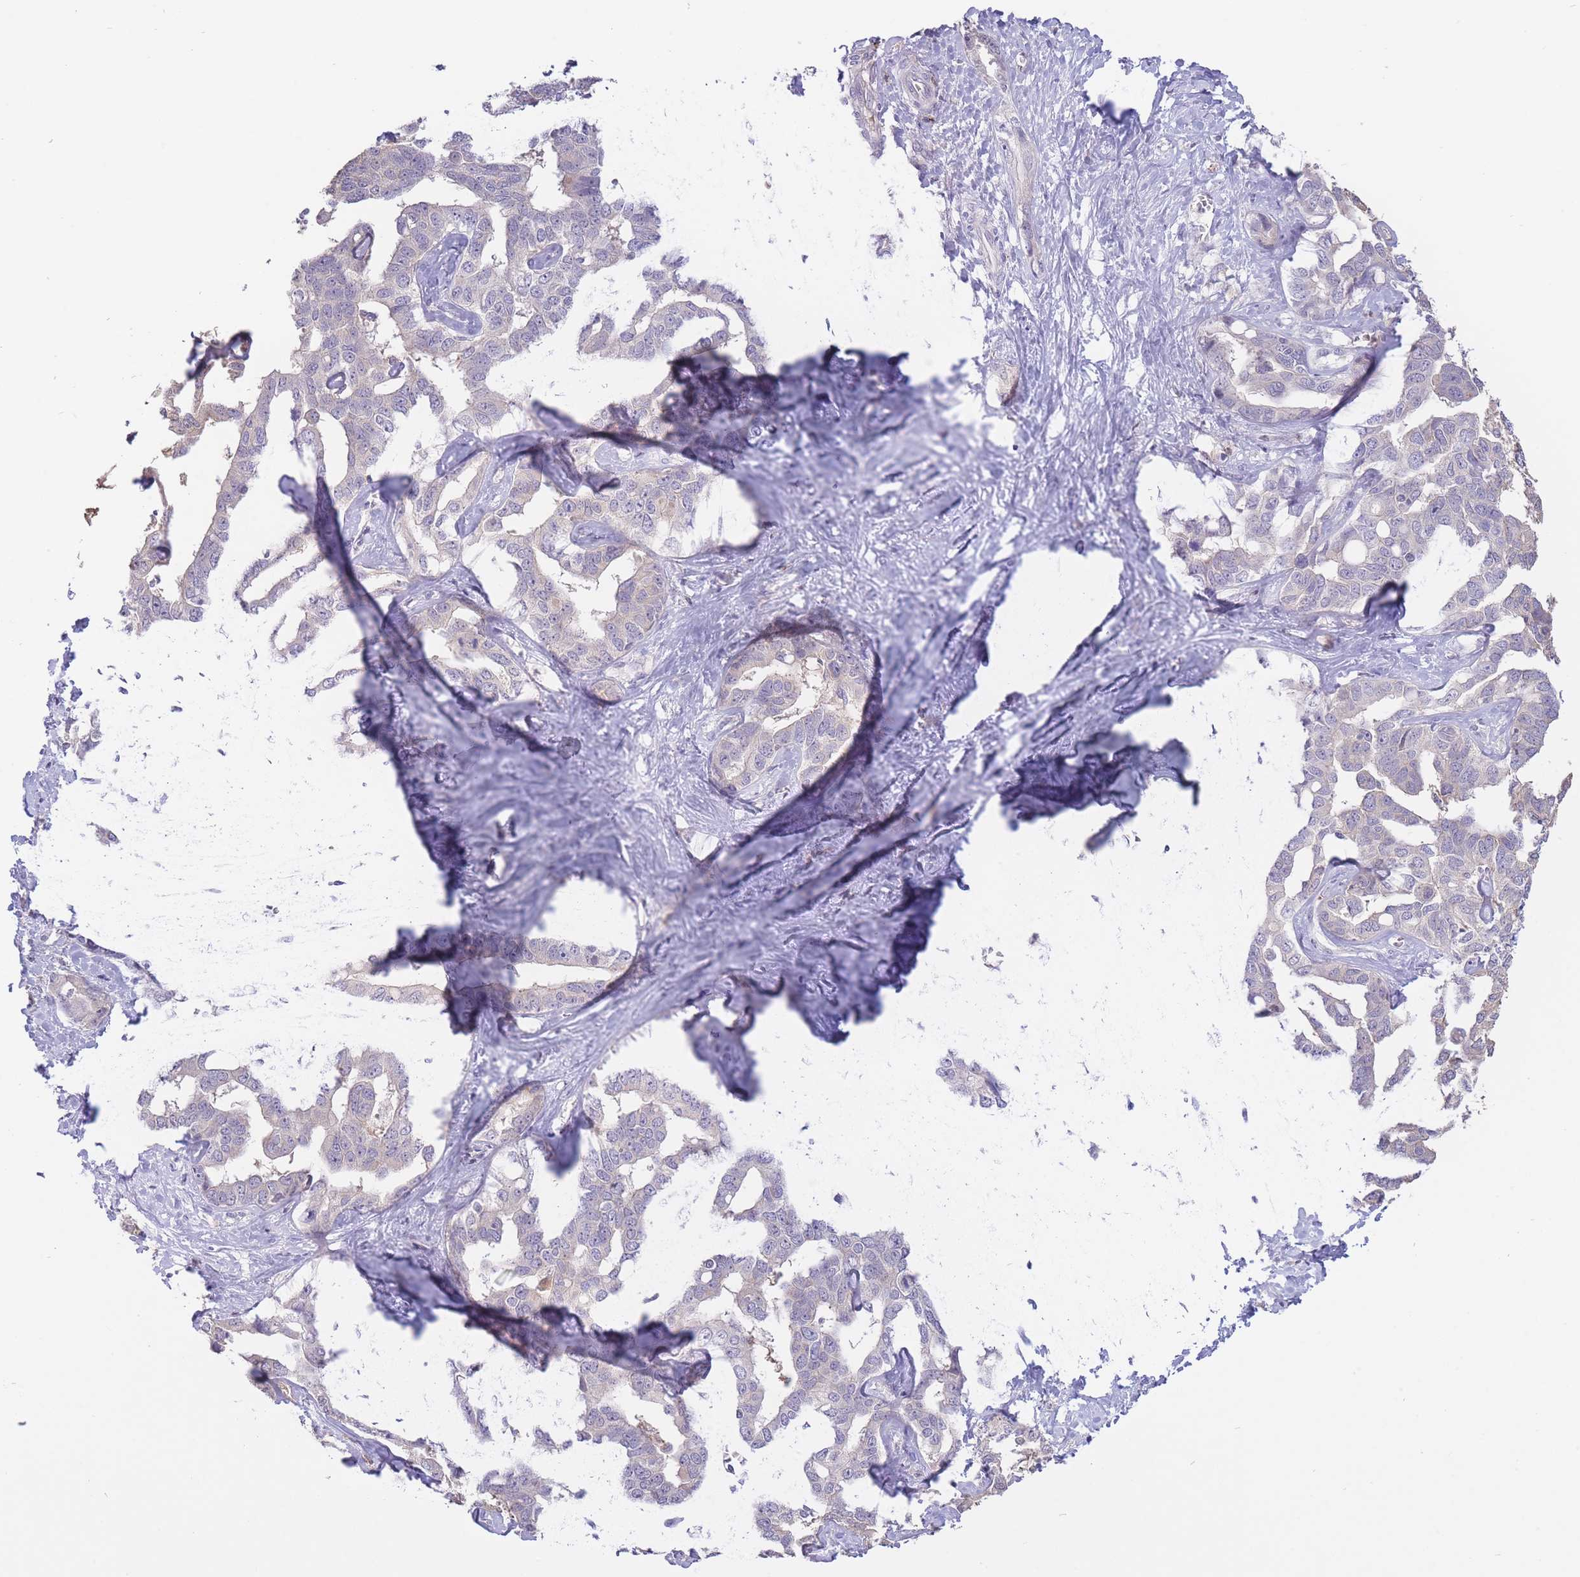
{"staining": {"intensity": "negative", "quantity": "none", "location": "none"}, "tissue": "liver cancer", "cell_type": "Tumor cells", "image_type": "cancer", "snomed": [{"axis": "morphology", "description": "Cholangiocarcinoma"}, {"axis": "topography", "description": "Liver"}], "caption": "Tumor cells show no significant protein expression in liver cancer (cholangiocarcinoma).", "gene": "ZNF304", "patient": {"sex": "male", "age": 59}}